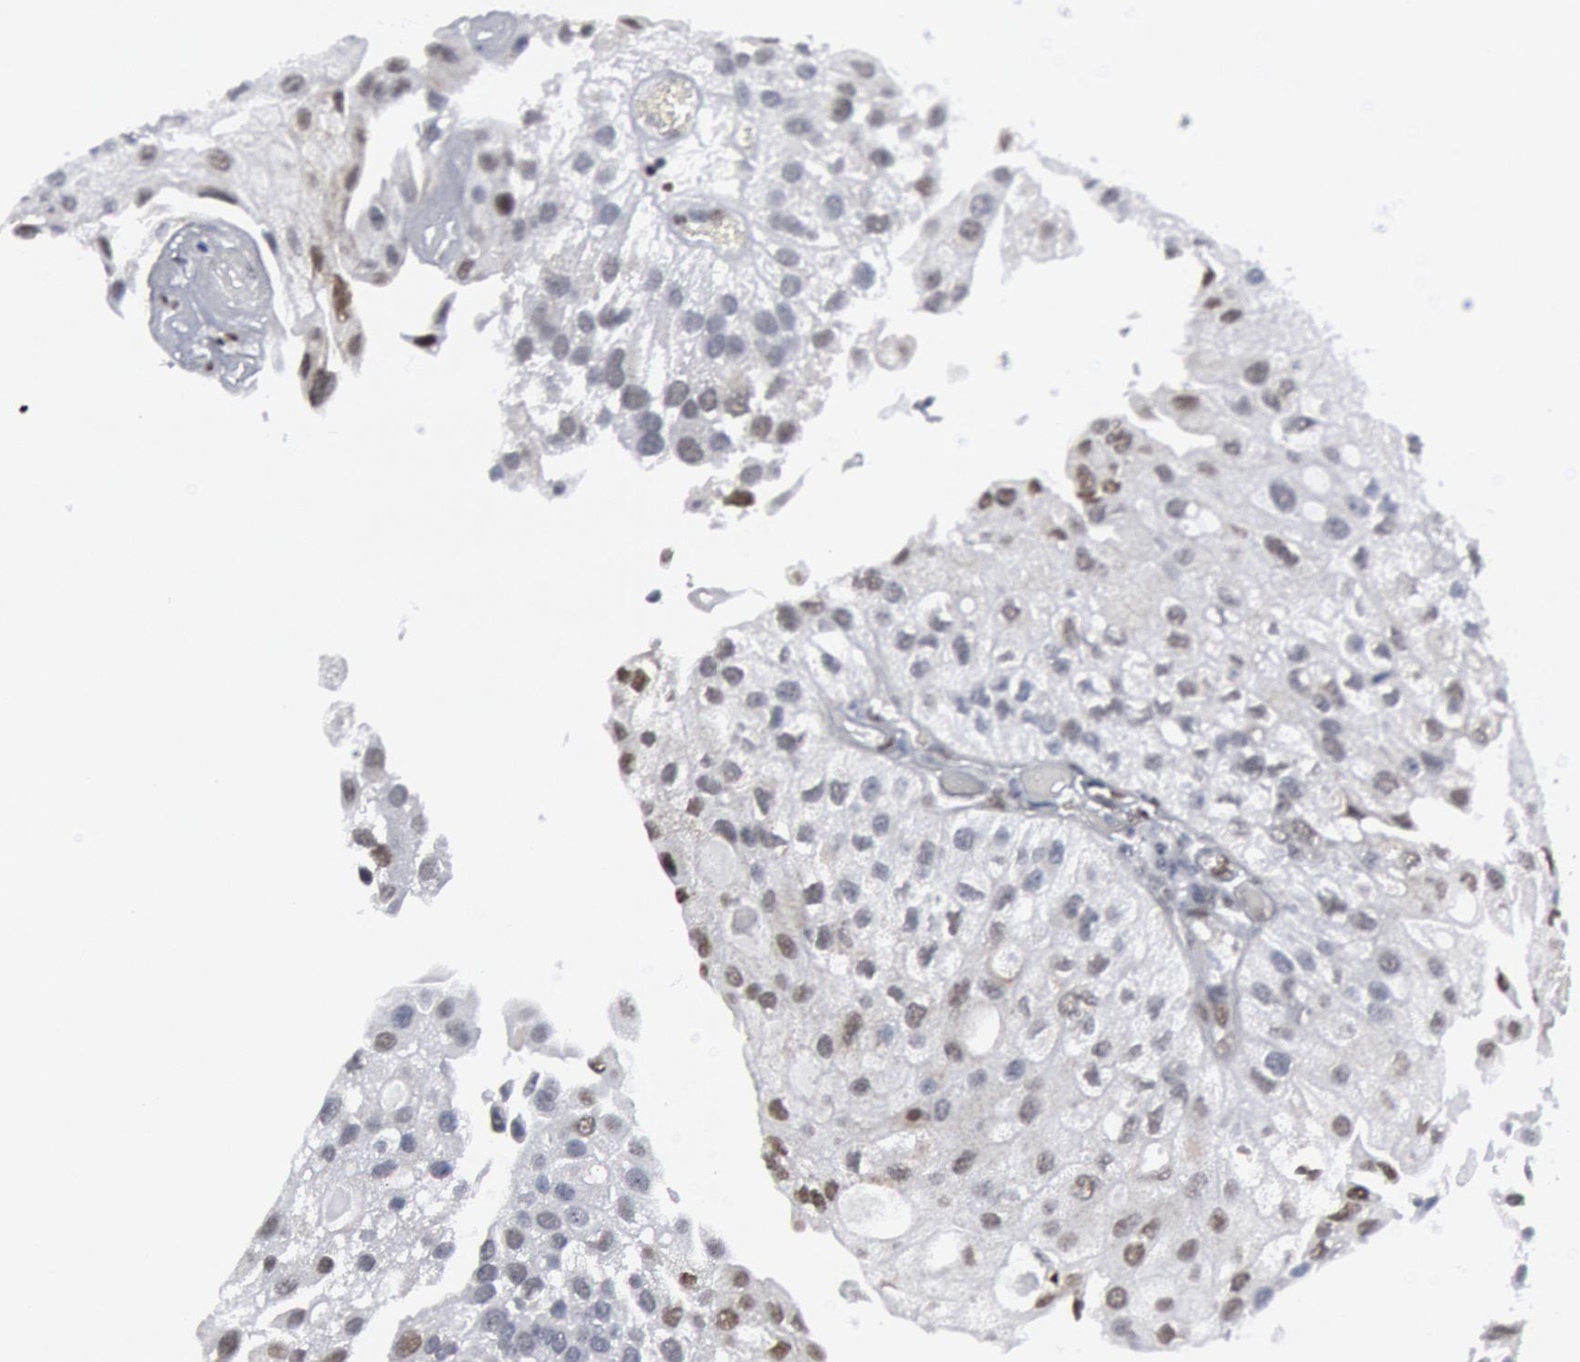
{"staining": {"intensity": "negative", "quantity": "none", "location": "none"}, "tissue": "urothelial cancer", "cell_type": "Tumor cells", "image_type": "cancer", "snomed": [{"axis": "morphology", "description": "Urothelial carcinoma, Low grade"}, {"axis": "topography", "description": "Urinary bladder"}], "caption": "Tumor cells are negative for protein expression in human urothelial cancer. The staining was performed using DAB to visualize the protein expression in brown, while the nuclei were stained in blue with hematoxylin (Magnification: 20x).", "gene": "MECP2", "patient": {"sex": "female", "age": 89}}